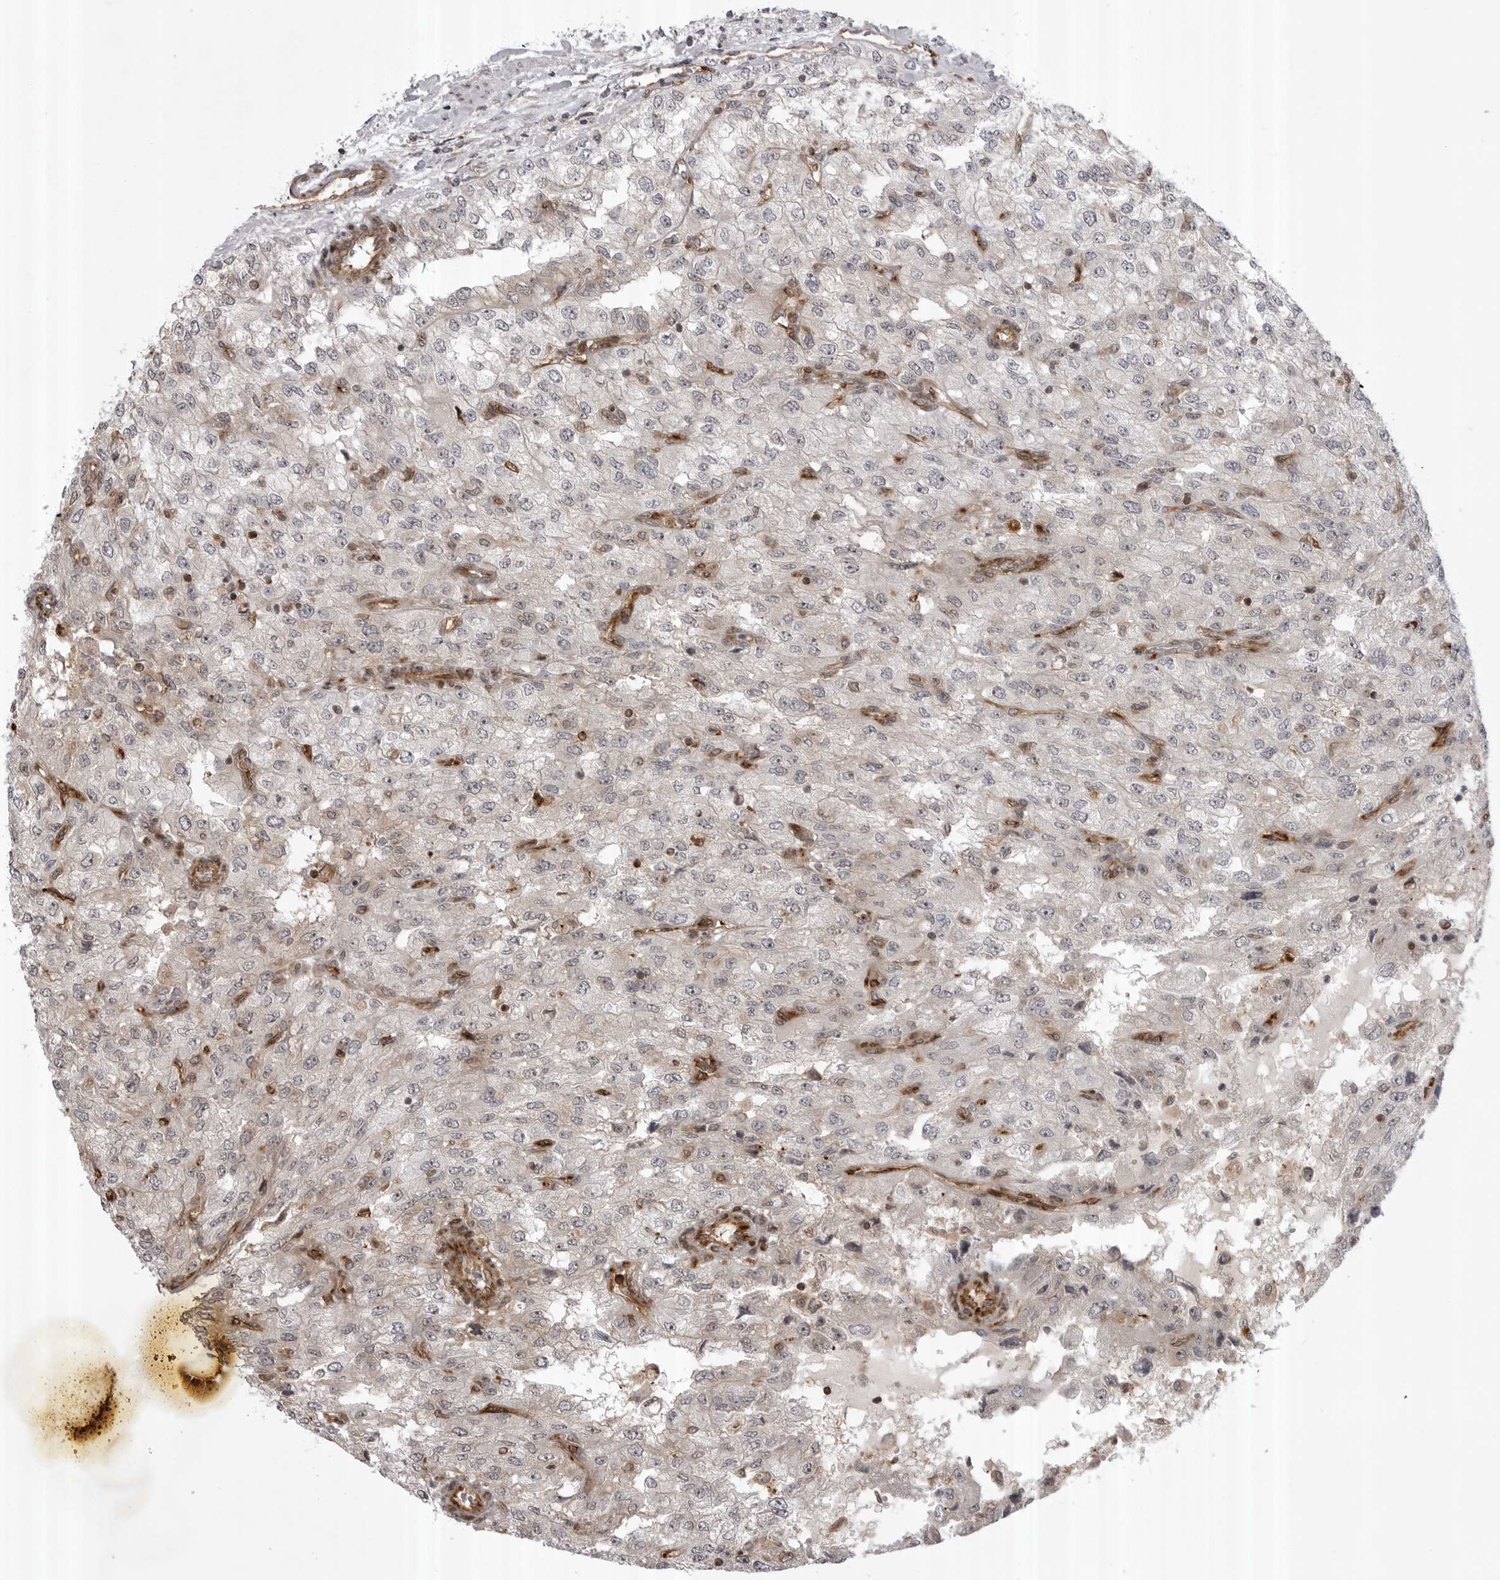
{"staining": {"intensity": "negative", "quantity": "none", "location": "none"}, "tissue": "renal cancer", "cell_type": "Tumor cells", "image_type": "cancer", "snomed": [{"axis": "morphology", "description": "Adenocarcinoma, NOS"}, {"axis": "topography", "description": "Kidney"}], "caption": "Renal cancer was stained to show a protein in brown. There is no significant staining in tumor cells.", "gene": "ABL1", "patient": {"sex": "female", "age": 54}}